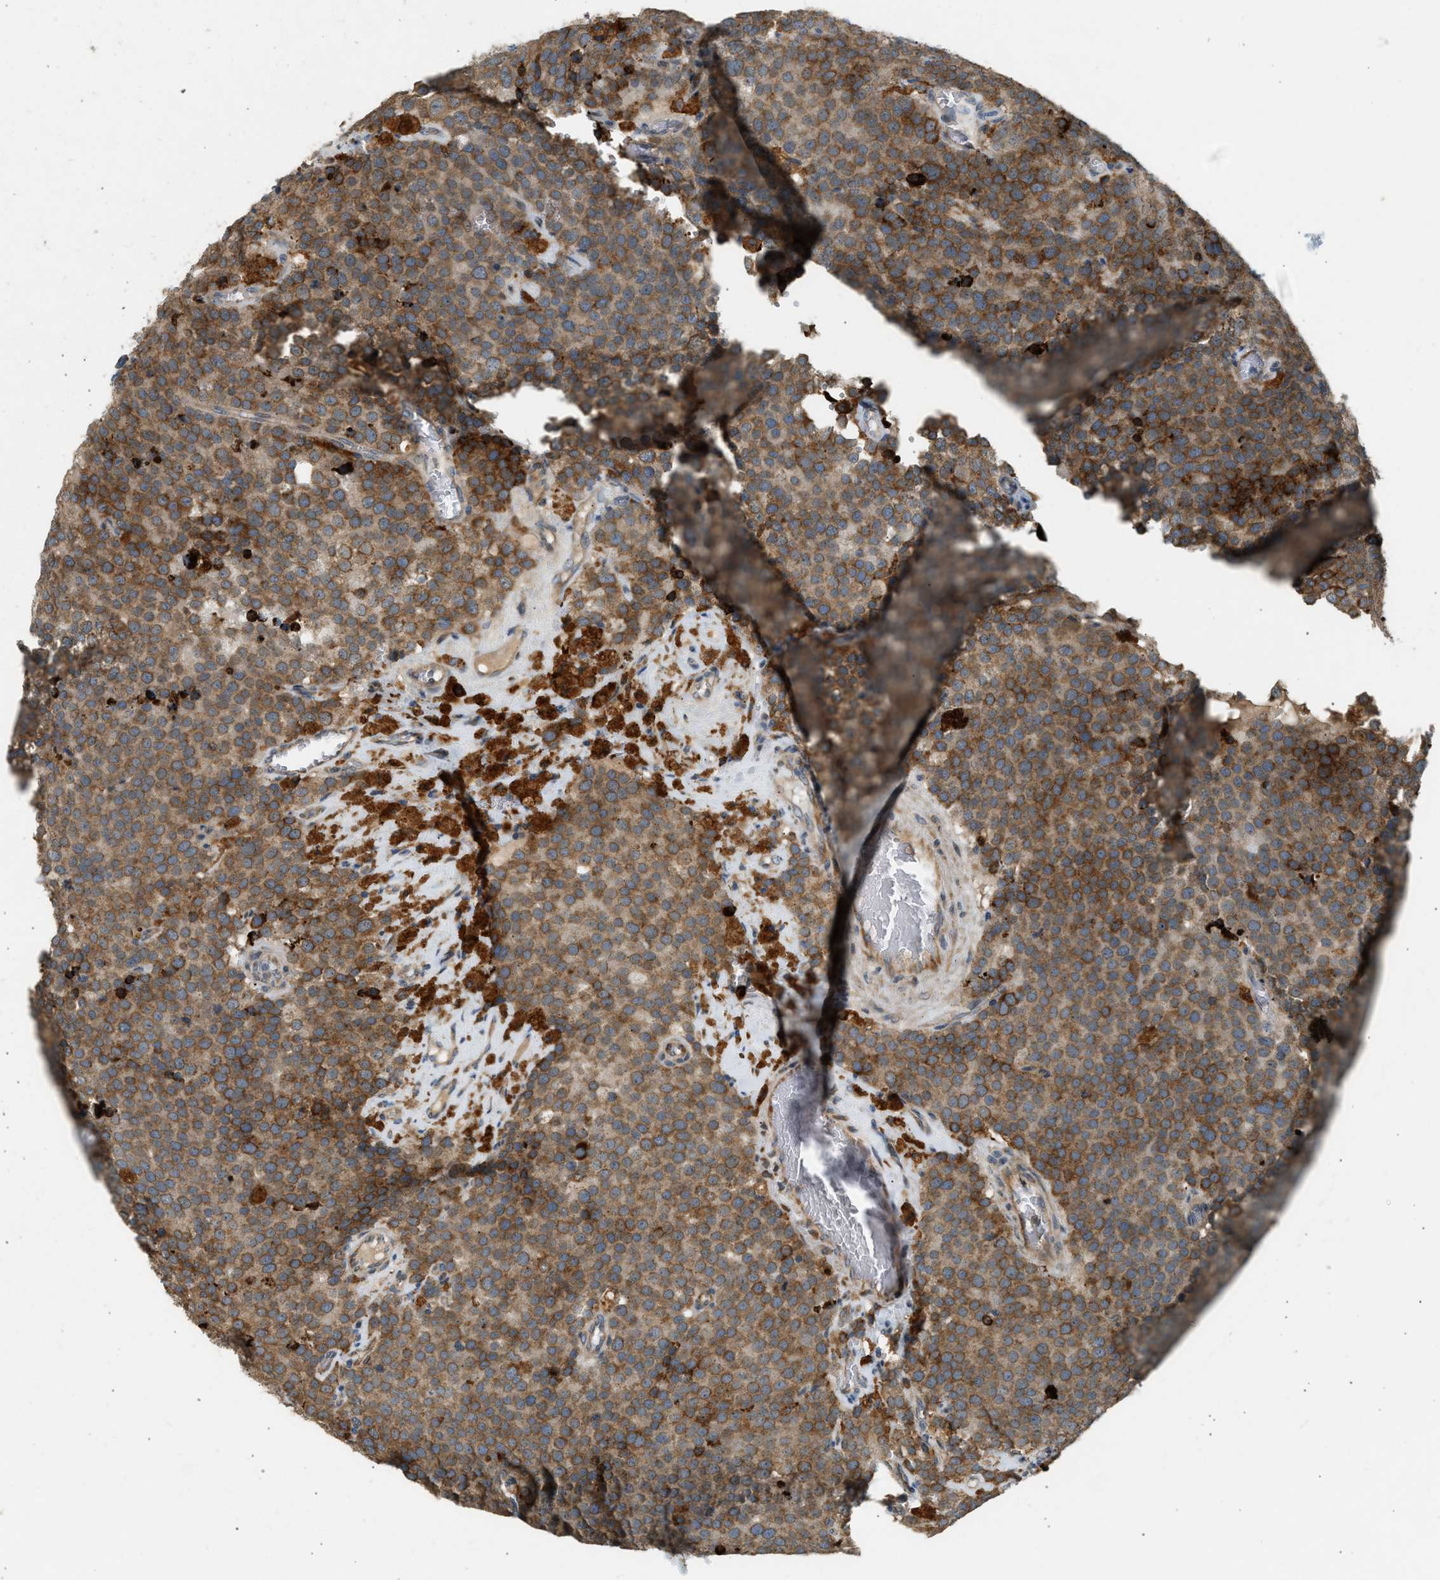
{"staining": {"intensity": "moderate", "quantity": ">75%", "location": "cytoplasmic/membranous"}, "tissue": "testis cancer", "cell_type": "Tumor cells", "image_type": "cancer", "snomed": [{"axis": "morphology", "description": "Normal tissue, NOS"}, {"axis": "morphology", "description": "Seminoma, NOS"}, {"axis": "topography", "description": "Testis"}], "caption": "Testis cancer stained with a protein marker displays moderate staining in tumor cells.", "gene": "CTSB", "patient": {"sex": "male", "age": 71}}